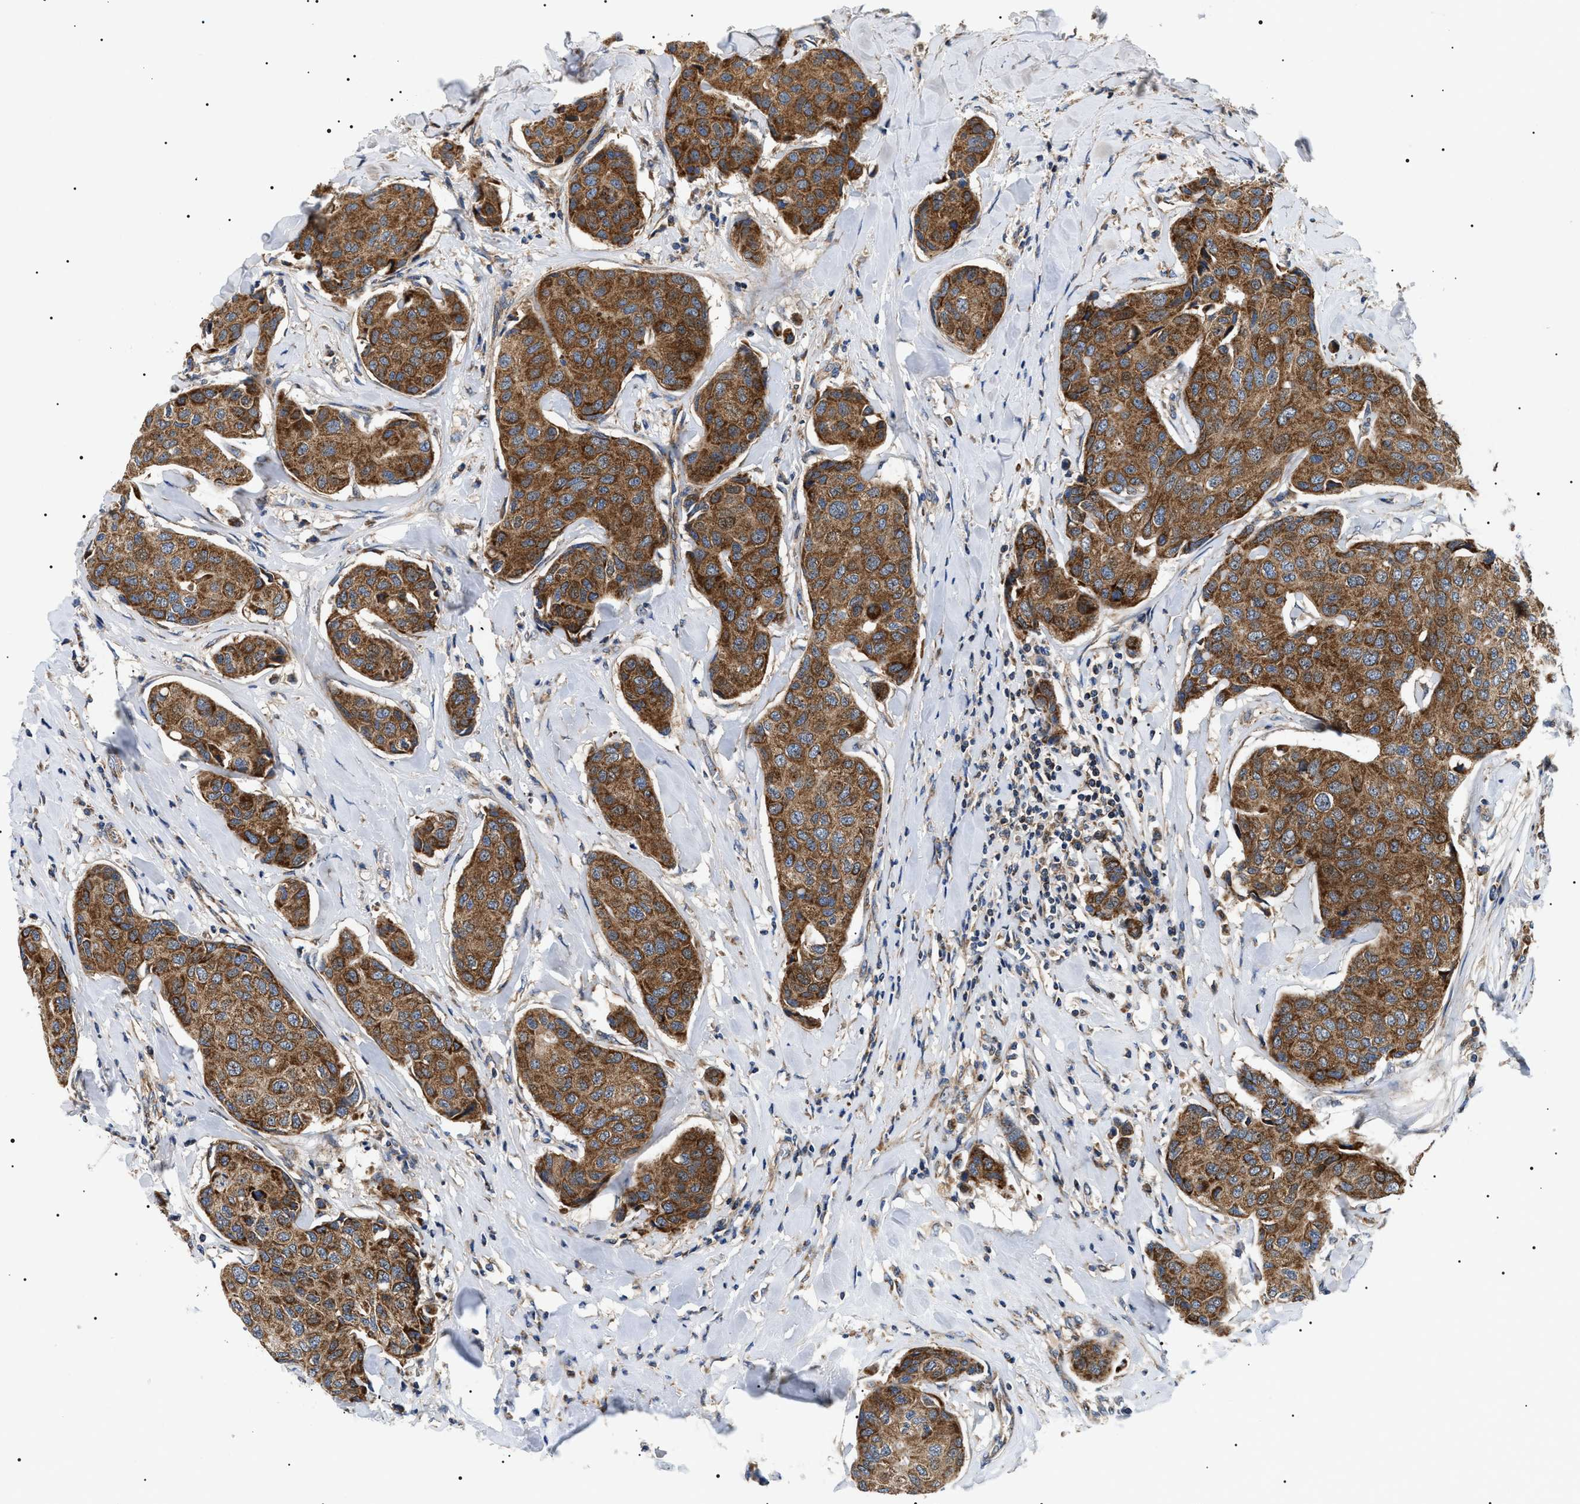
{"staining": {"intensity": "strong", "quantity": ">75%", "location": "cytoplasmic/membranous"}, "tissue": "breast cancer", "cell_type": "Tumor cells", "image_type": "cancer", "snomed": [{"axis": "morphology", "description": "Duct carcinoma"}, {"axis": "topography", "description": "Breast"}], "caption": "This is an image of immunohistochemistry (IHC) staining of breast cancer (intraductal carcinoma), which shows strong staining in the cytoplasmic/membranous of tumor cells.", "gene": "OXSM", "patient": {"sex": "female", "age": 80}}